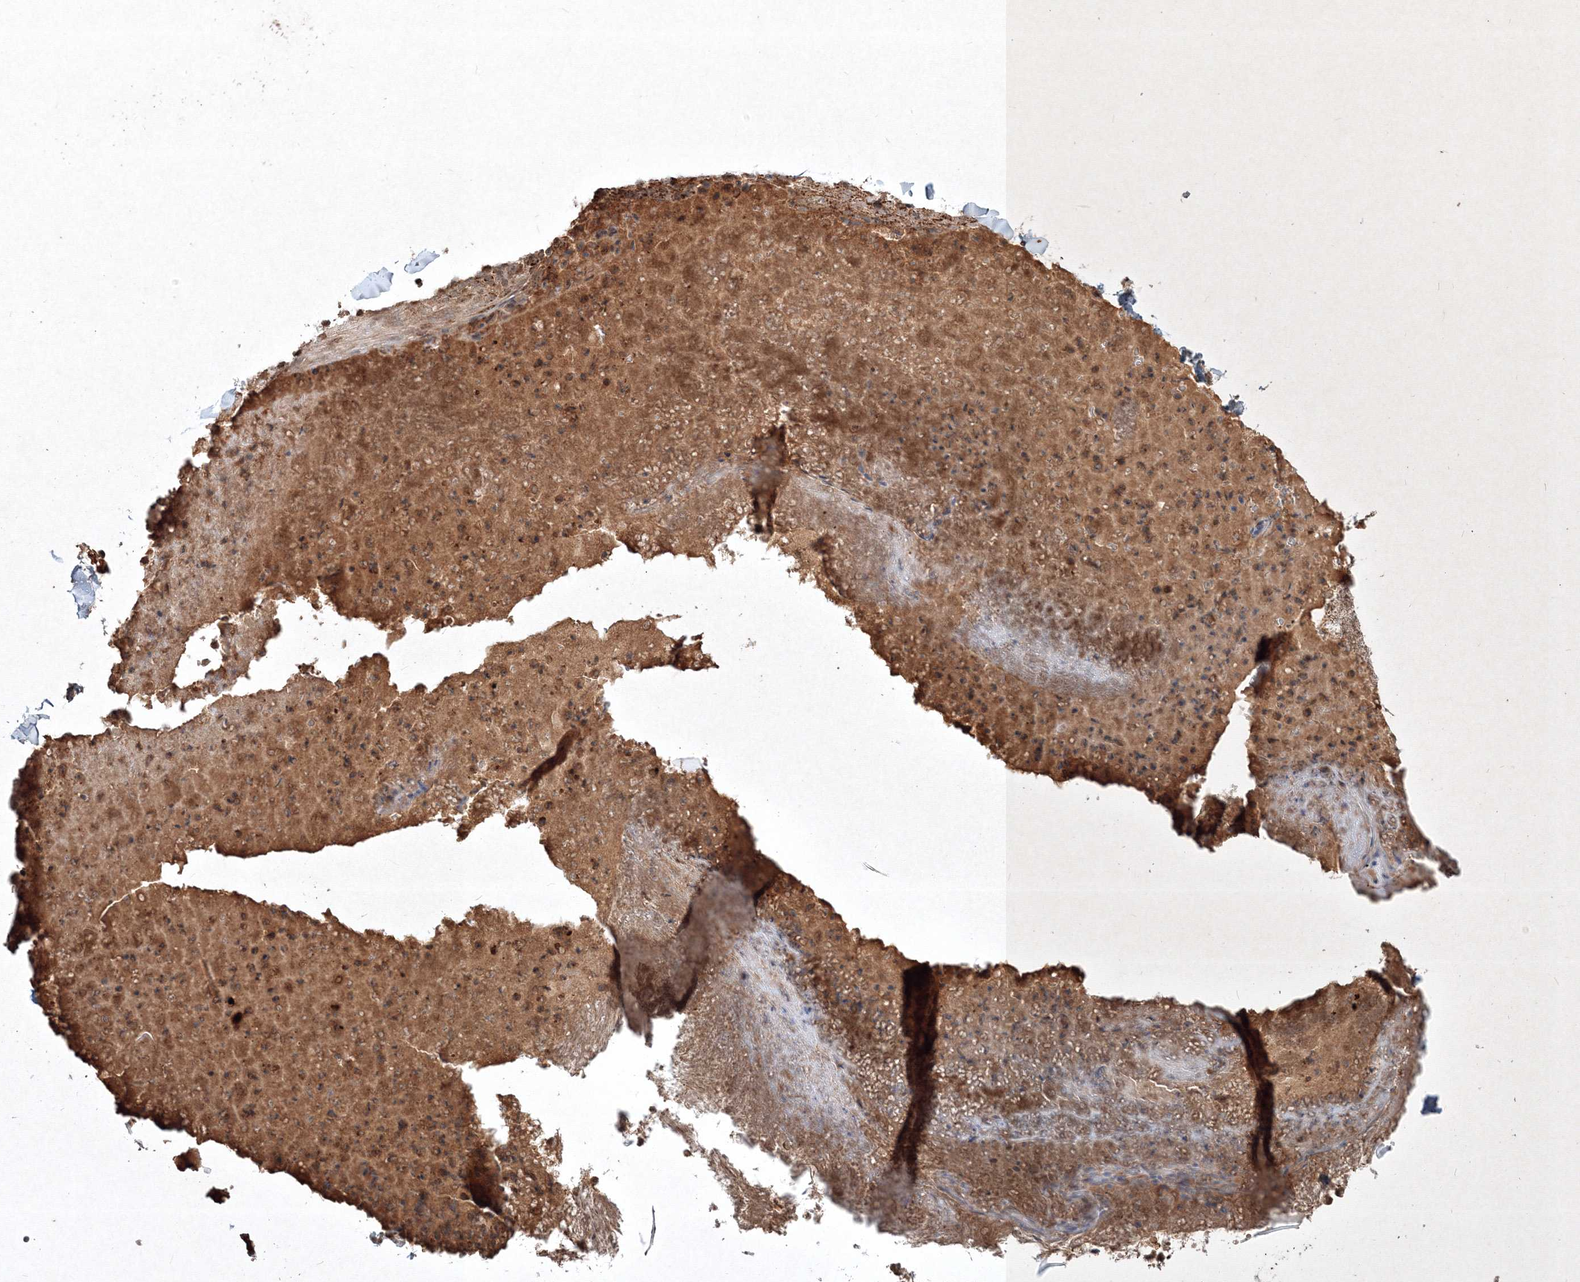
{"staining": {"intensity": "moderate", "quantity": ">75%", "location": "cytoplasmic/membranous"}, "tissue": "skin cancer", "cell_type": "Tumor cells", "image_type": "cancer", "snomed": [{"axis": "morphology", "description": "Normal tissue, NOS"}, {"axis": "morphology", "description": "Basal cell carcinoma"}, {"axis": "topography", "description": "Skin"}], "caption": "Brown immunohistochemical staining in human skin cancer (basal cell carcinoma) exhibits moderate cytoplasmic/membranous positivity in approximately >75% of tumor cells.", "gene": "PLTP", "patient": {"sex": "male", "age": 50}}